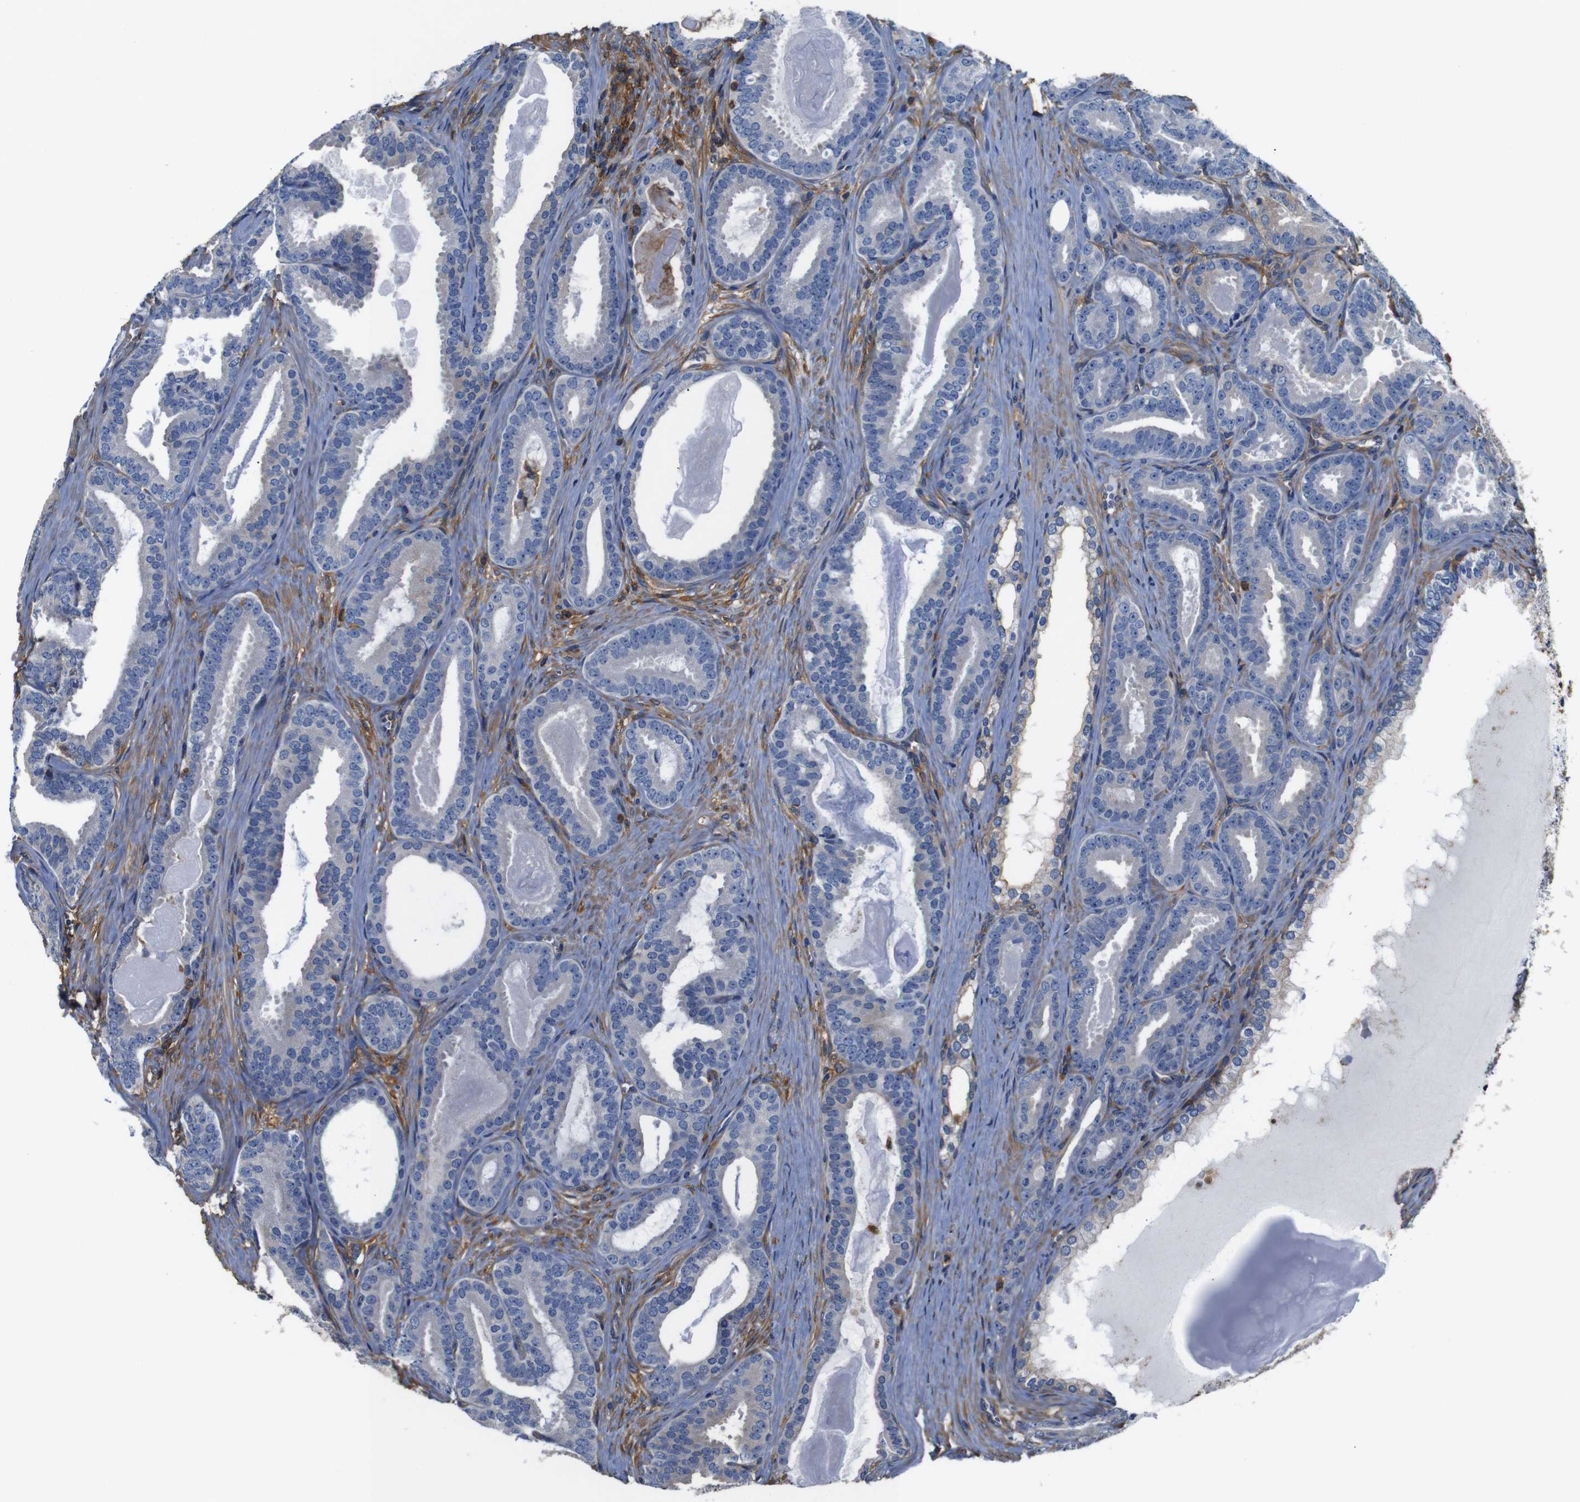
{"staining": {"intensity": "negative", "quantity": "none", "location": "none"}, "tissue": "prostate cancer", "cell_type": "Tumor cells", "image_type": "cancer", "snomed": [{"axis": "morphology", "description": "Adenocarcinoma, High grade"}, {"axis": "topography", "description": "Prostate"}], "caption": "Tumor cells are negative for protein expression in human prostate high-grade adenocarcinoma.", "gene": "PI4KA", "patient": {"sex": "male", "age": 60}}